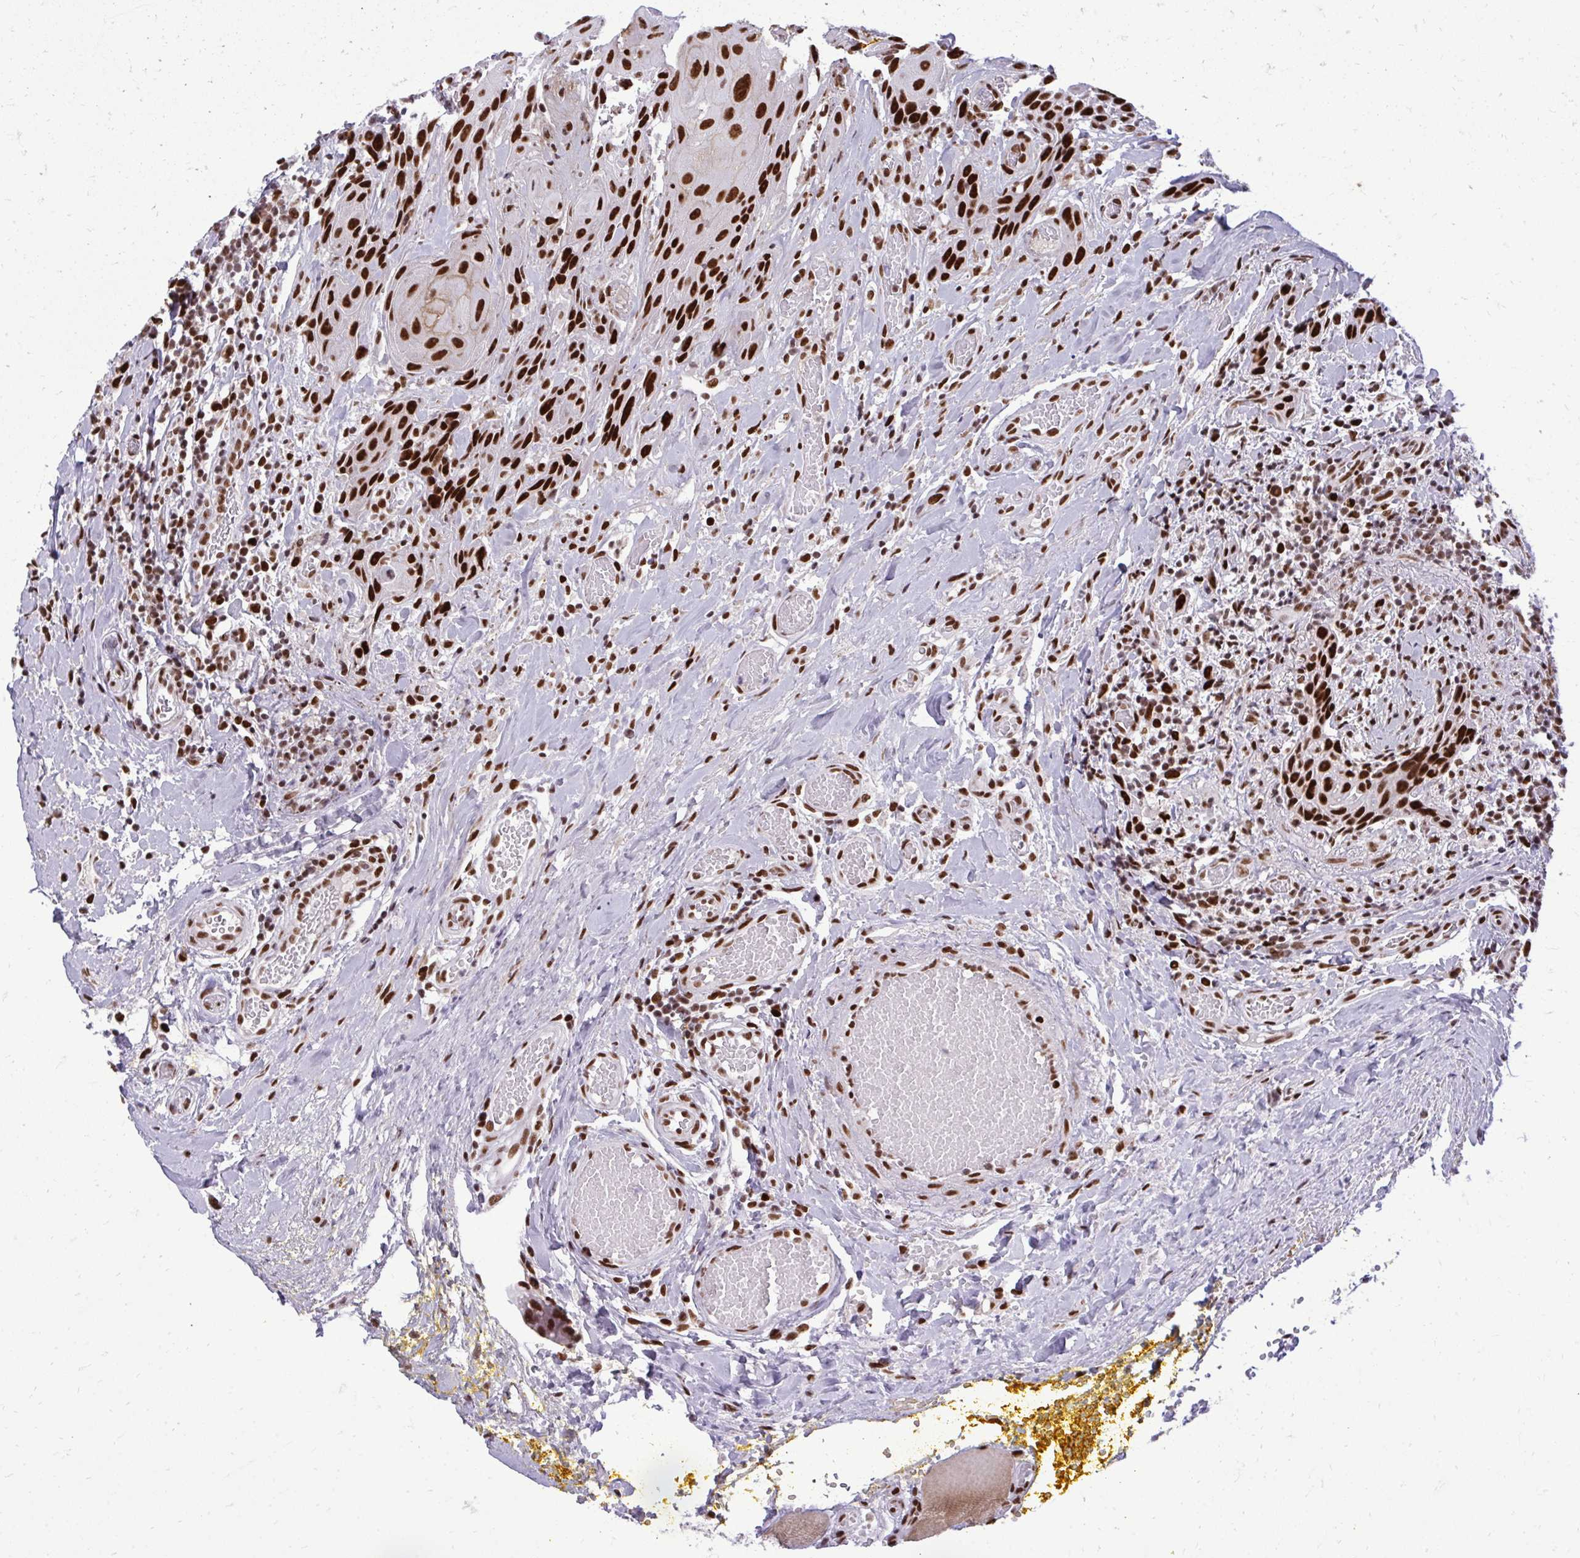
{"staining": {"intensity": "strong", "quantity": ">75%", "location": "cytoplasmic/membranous,nuclear"}, "tissue": "head and neck cancer", "cell_type": "Tumor cells", "image_type": "cancer", "snomed": [{"axis": "morphology", "description": "Squamous cell carcinoma, NOS"}, {"axis": "topography", "description": "Oral tissue"}, {"axis": "topography", "description": "Head-Neck"}], "caption": "Immunohistochemistry of human head and neck cancer (squamous cell carcinoma) shows high levels of strong cytoplasmic/membranous and nuclear expression in approximately >75% of tumor cells.", "gene": "CDYL", "patient": {"sex": "male", "age": 49}}